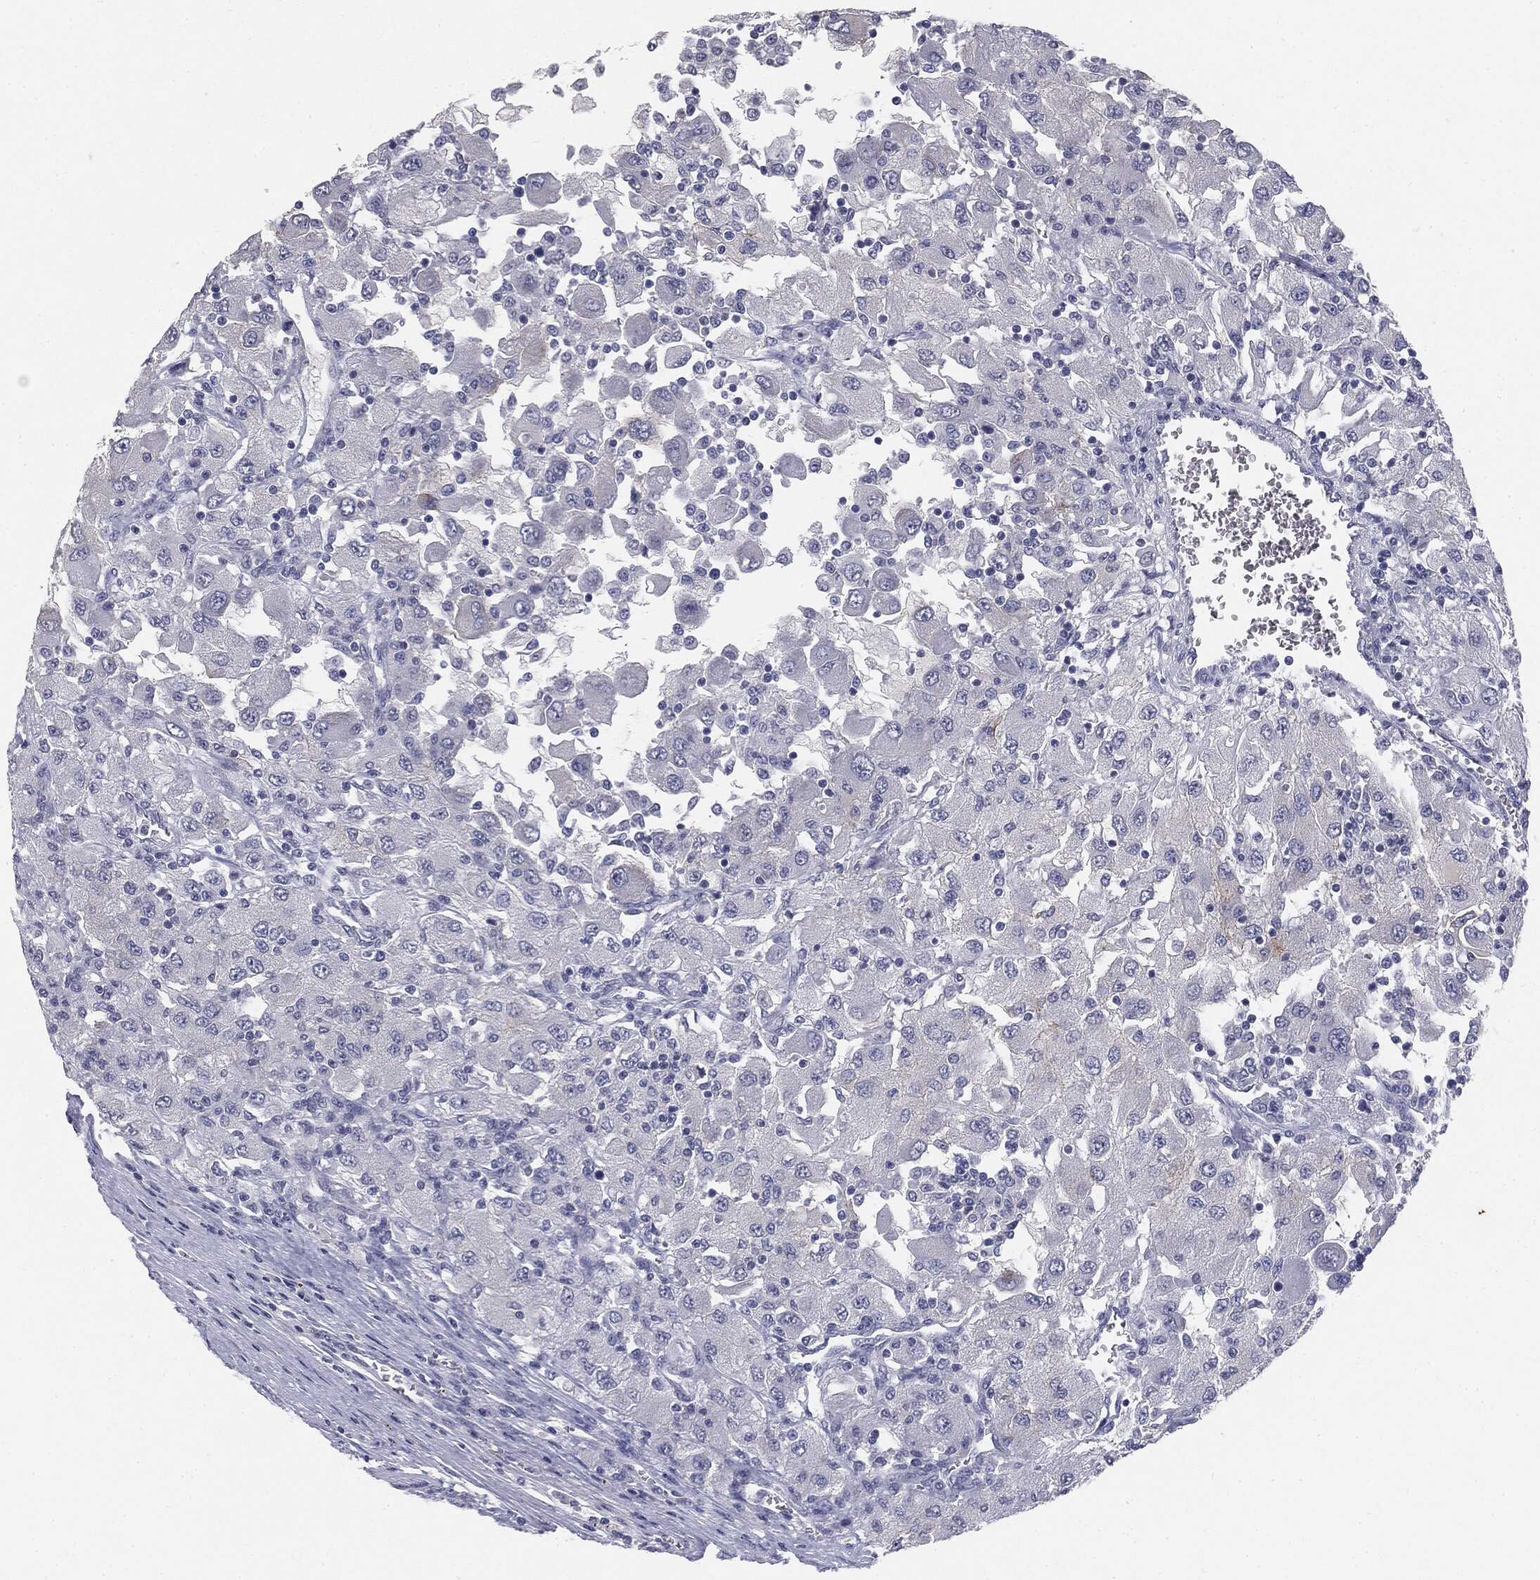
{"staining": {"intensity": "negative", "quantity": "none", "location": "none"}, "tissue": "renal cancer", "cell_type": "Tumor cells", "image_type": "cancer", "snomed": [{"axis": "morphology", "description": "Adenocarcinoma, NOS"}, {"axis": "topography", "description": "Kidney"}], "caption": "Immunohistochemistry photomicrograph of renal cancer stained for a protein (brown), which exhibits no staining in tumor cells. The staining is performed using DAB brown chromogen with nuclei counter-stained in using hematoxylin.", "gene": "MUC1", "patient": {"sex": "female", "age": 67}}